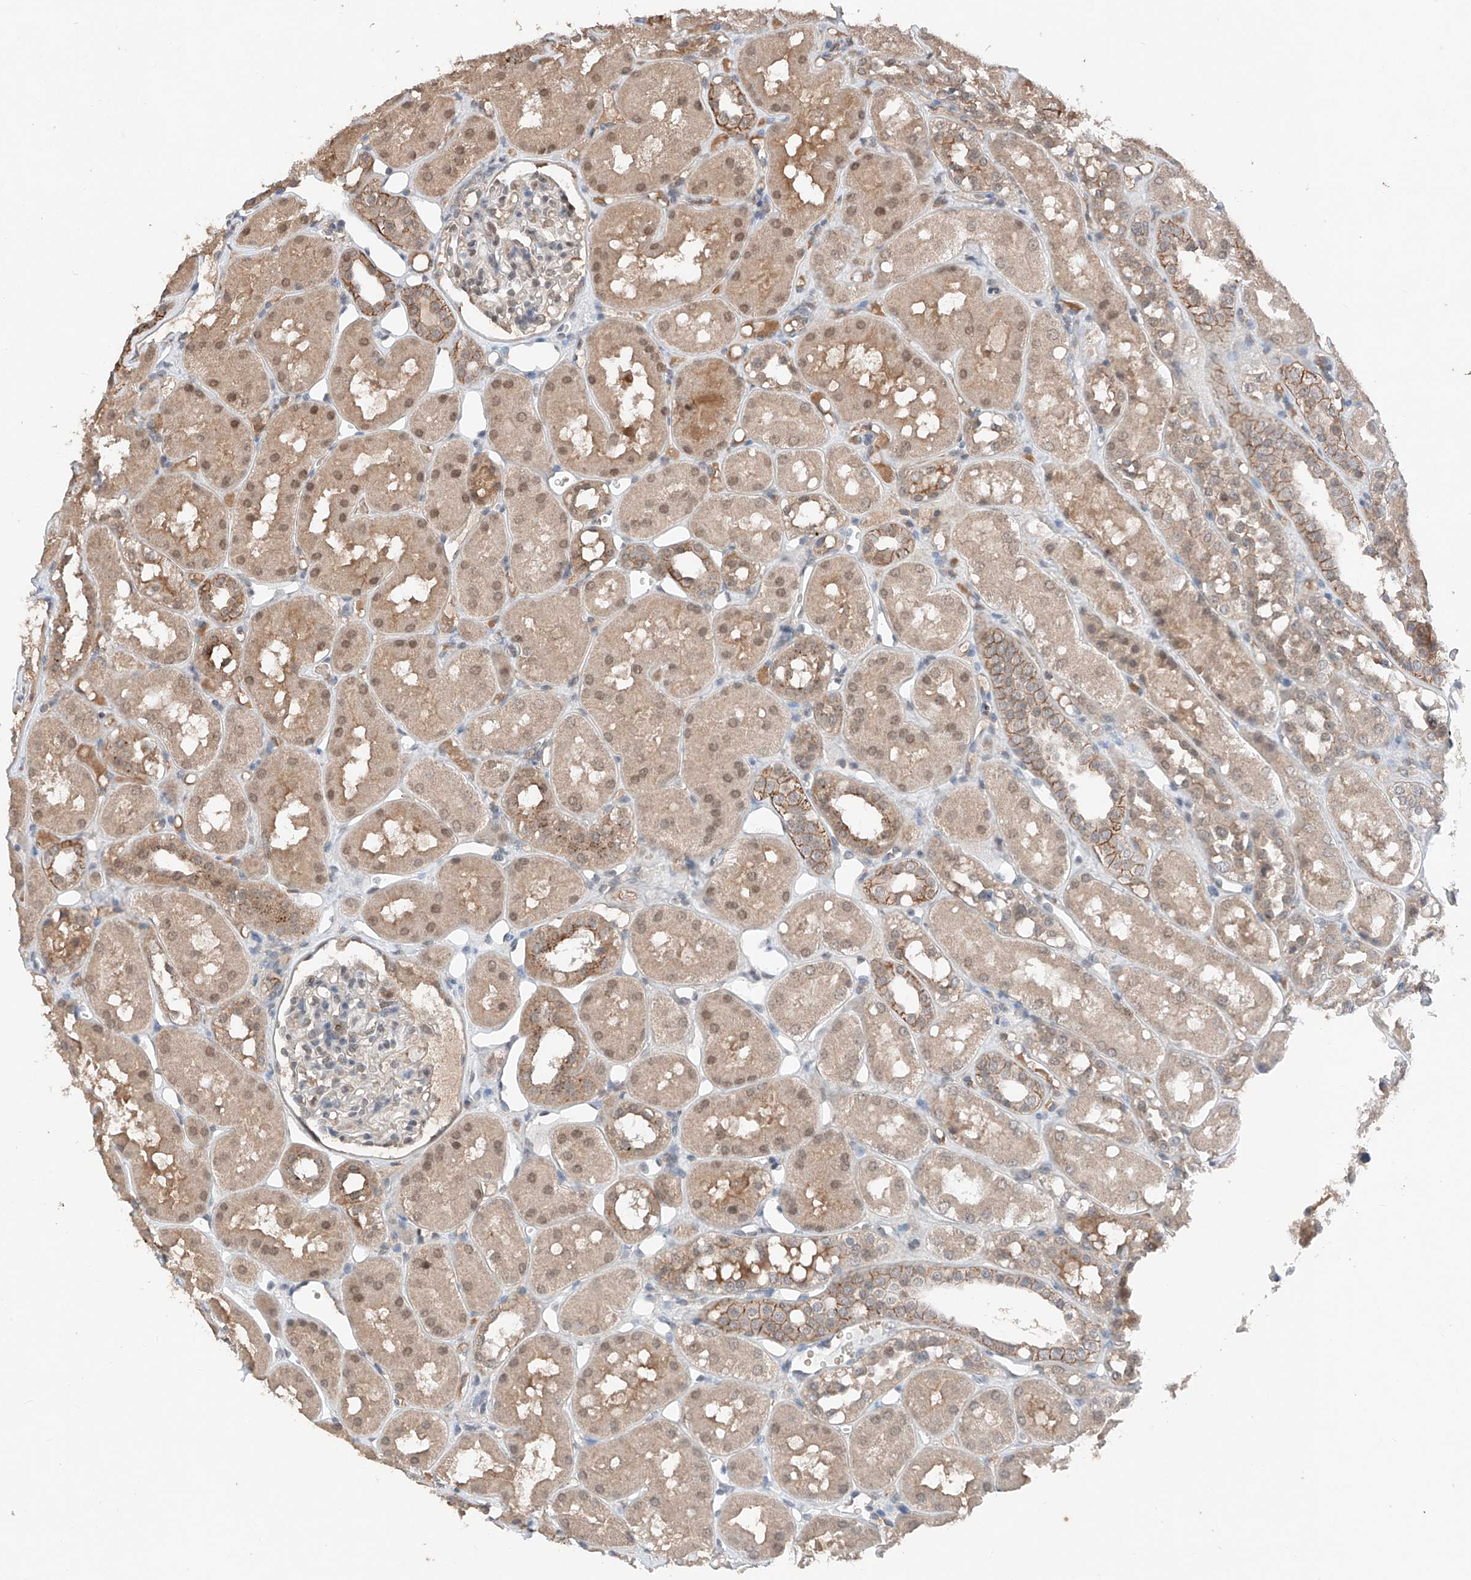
{"staining": {"intensity": "weak", "quantity": "<25%", "location": "nuclear"}, "tissue": "kidney", "cell_type": "Cells in glomeruli", "image_type": "normal", "snomed": [{"axis": "morphology", "description": "Normal tissue, NOS"}, {"axis": "topography", "description": "Kidney"}], "caption": "The immunohistochemistry (IHC) histopathology image has no significant staining in cells in glomeruli of kidney.", "gene": "TBX4", "patient": {"sex": "male", "age": 16}}